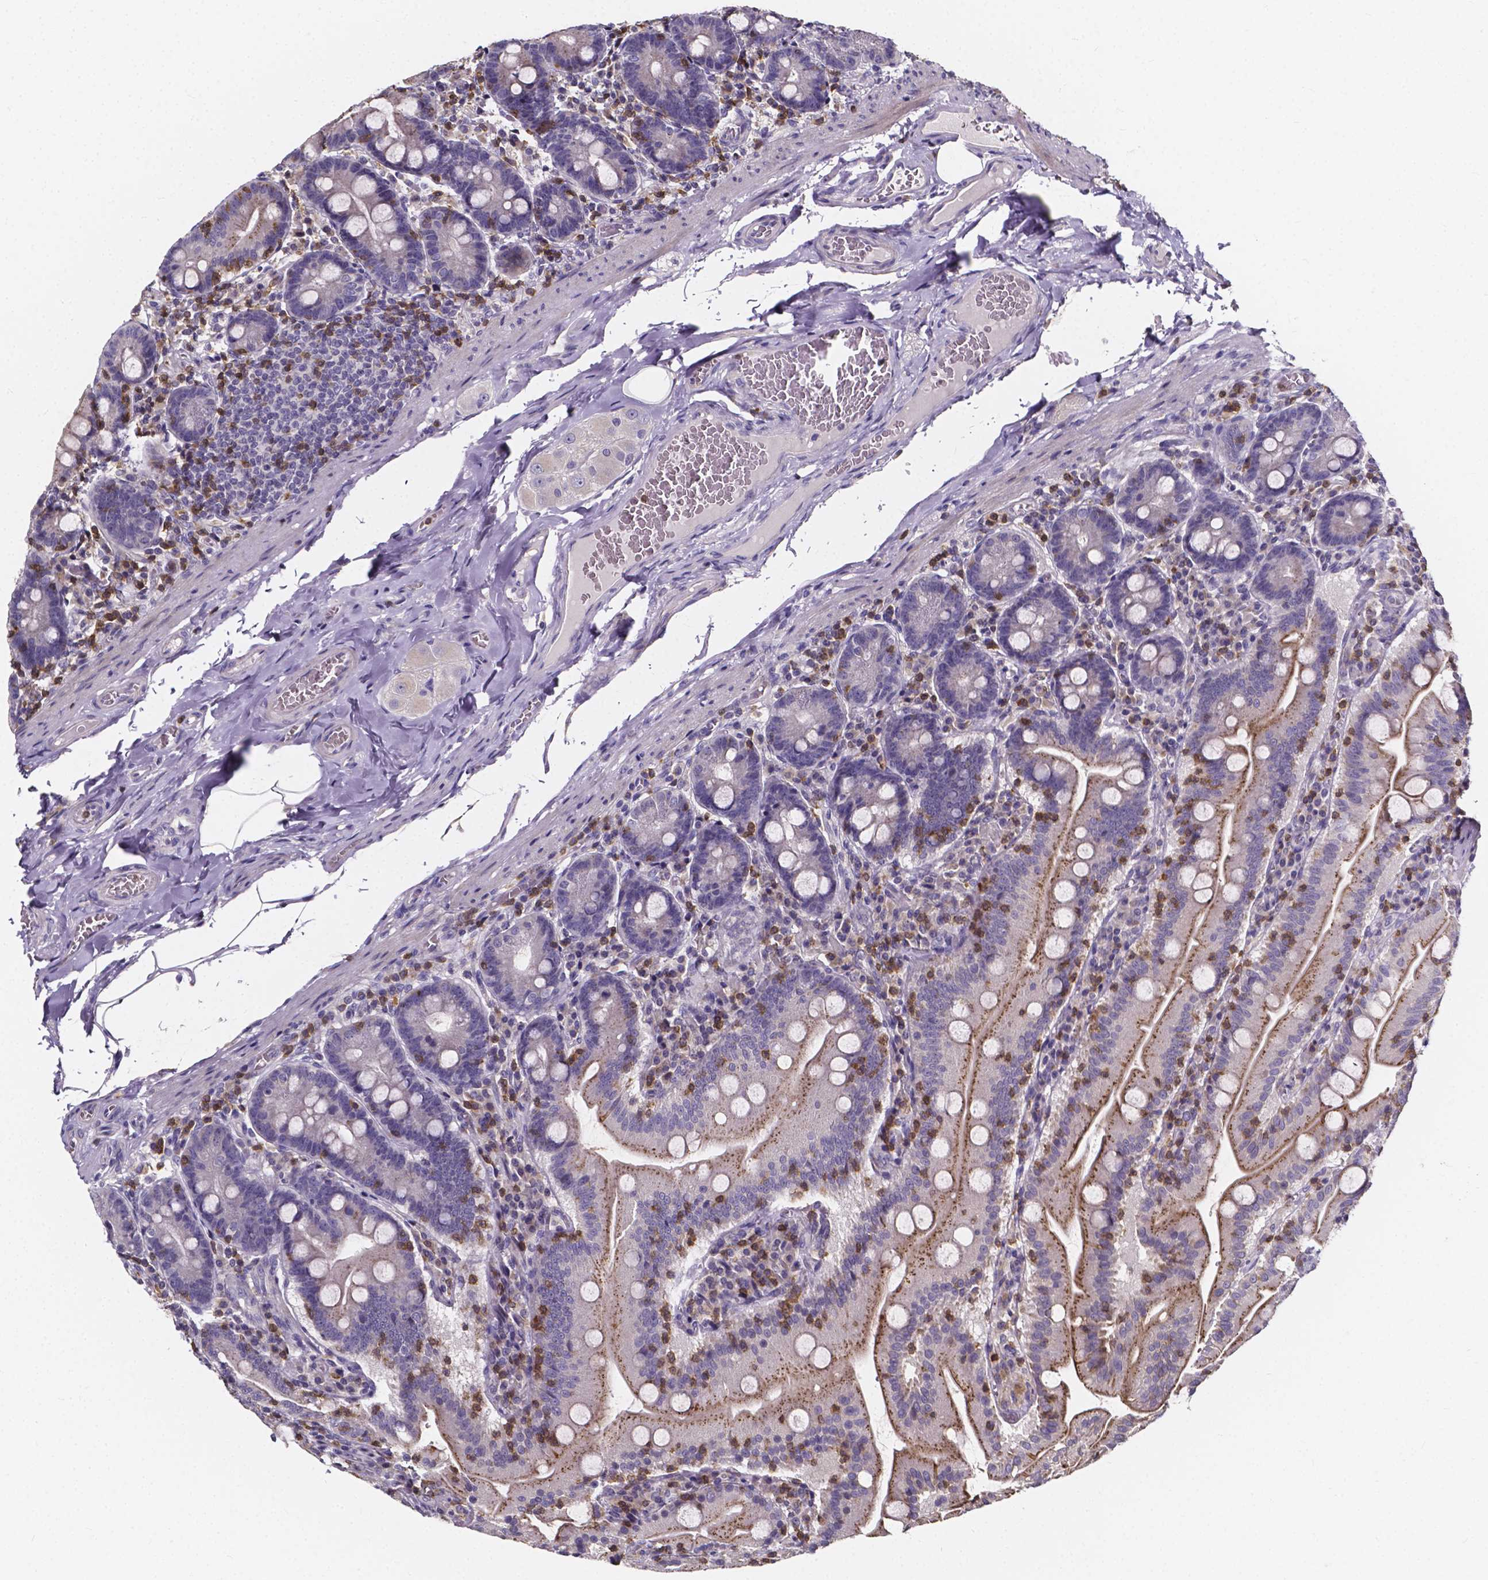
{"staining": {"intensity": "strong", "quantity": "25%-75%", "location": "cytoplasmic/membranous"}, "tissue": "small intestine", "cell_type": "Glandular cells", "image_type": "normal", "snomed": [{"axis": "morphology", "description": "Normal tissue, NOS"}, {"axis": "topography", "description": "Small intestine"}], "caption": "Immunohistochemistry (IHC) (DAB) staining of normal human small intestine displays strong cytoplasmic/membranous protein positivity in approximately 25%-75% of glandular cells.", "gene": "THEMIS", "patient": {"sex": "male", "age": 37}}